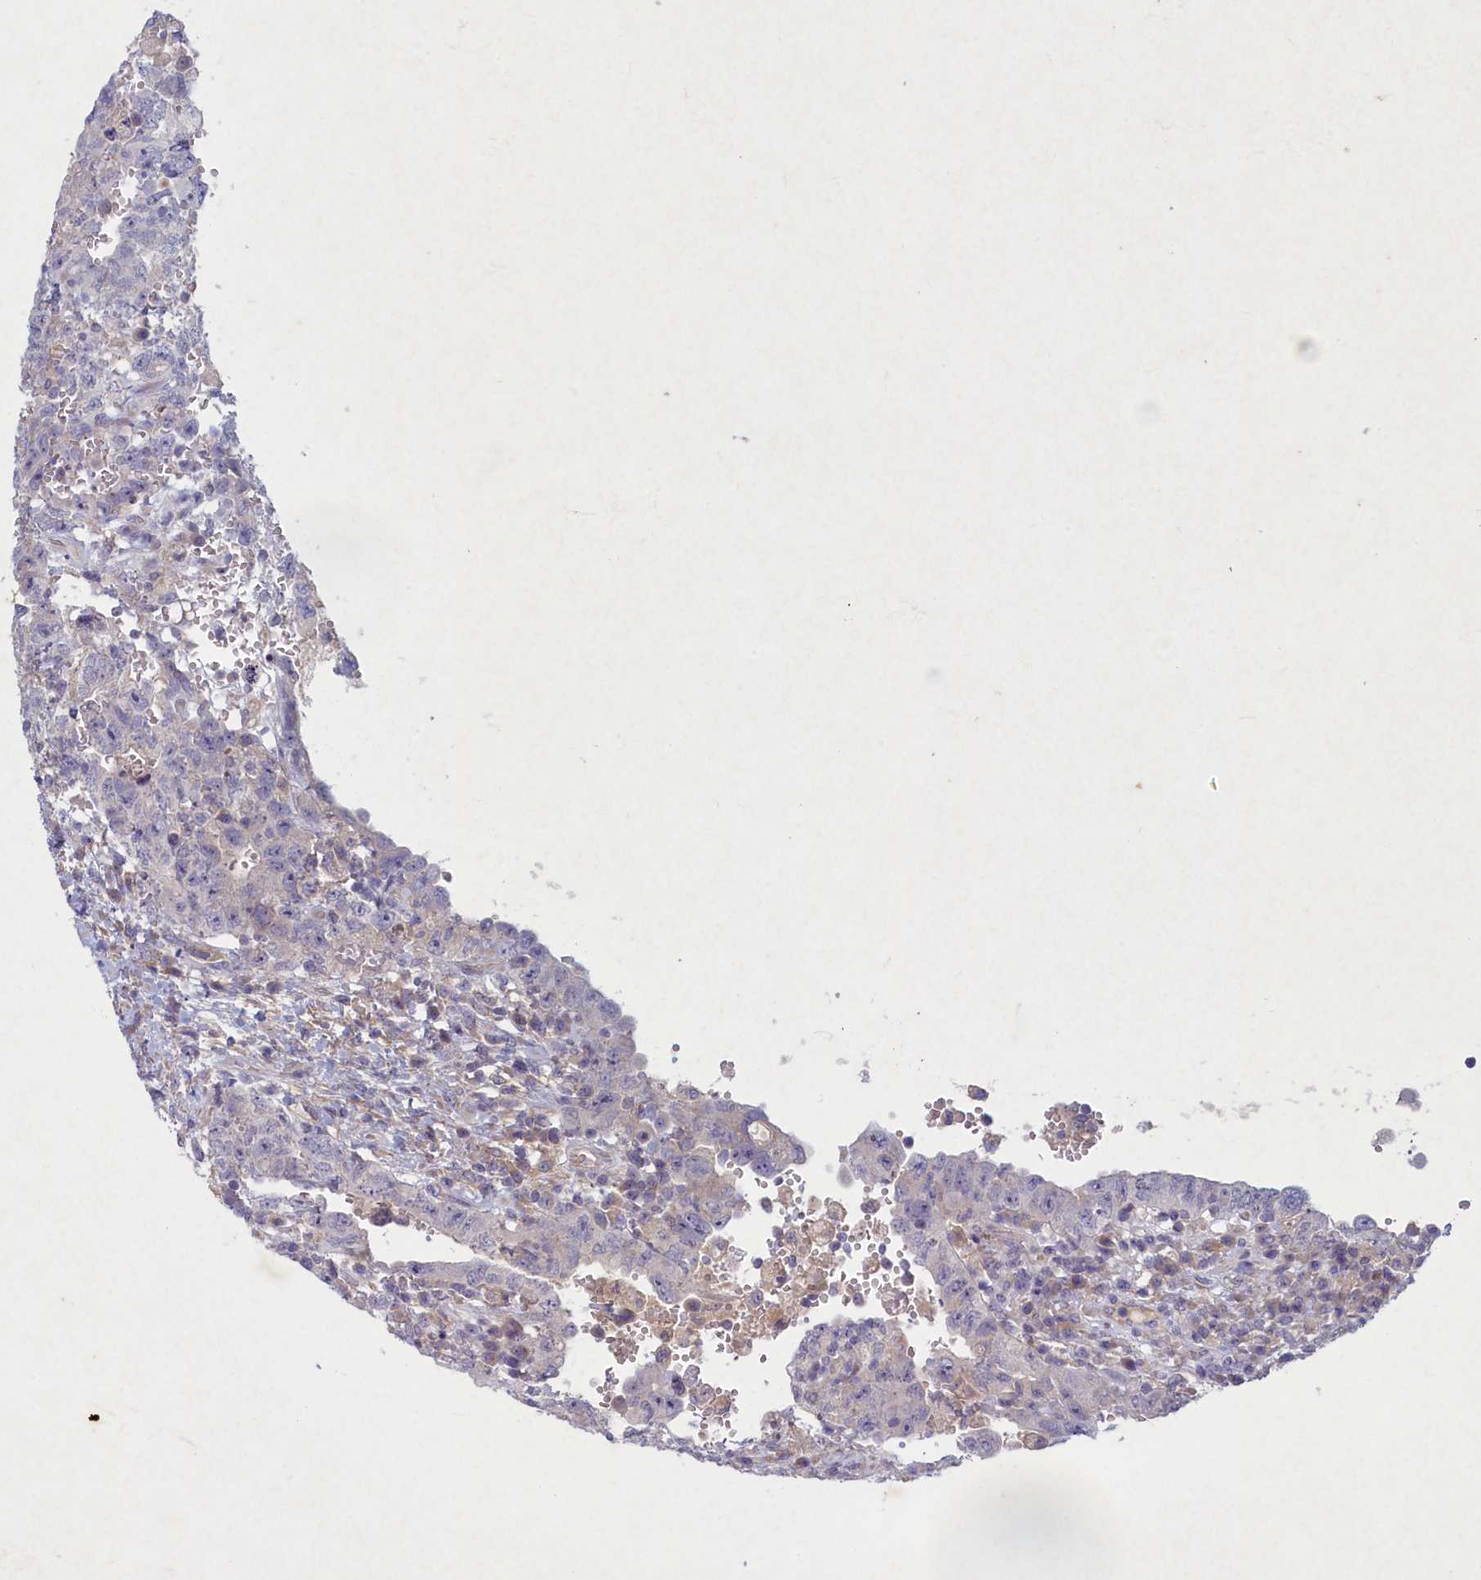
{"staining": {"intensity": "negative", "quantity": "none", "location": "none"}, "tissue": "testis cancer", "cell_type": "Tumor cells", "image_type": "cancer", "snomed": [{"axis": "morphology", "description": "Carcinoma, Embryonal, NOS"}, {"axis": "topography", "description": "Testis"}], "caption": "The image shows no significant staining in tumor cells of testis cancer.", "gene": "PLEKHG6", "patient": {"sex": "male", "age": 26}}